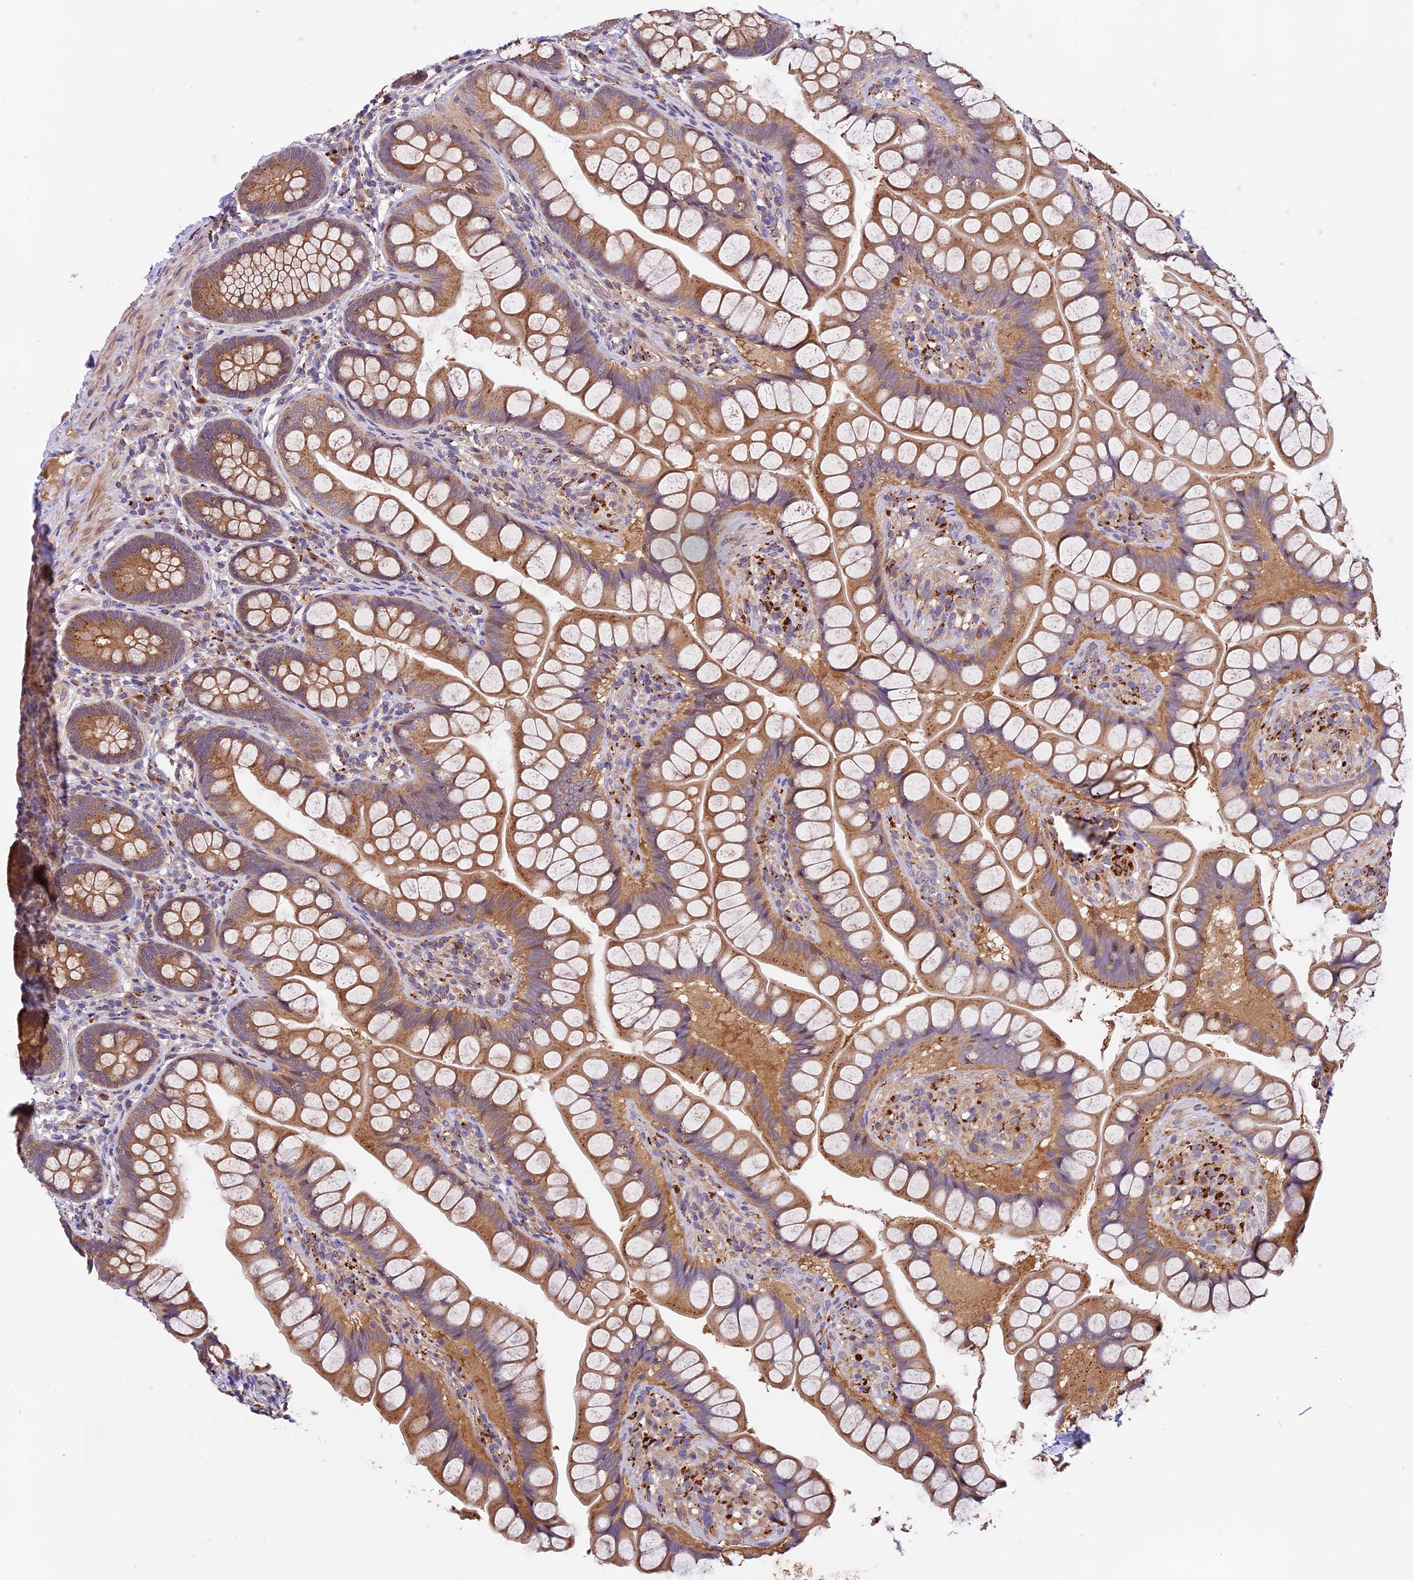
{"staining": {"intensity": "moderate", "quantity": ">75%", "location": "cytoplasmic/membranous"}, "tissue": "small intestine", "cell_type": "Glandular cells", "image_type": "normal", "snomed": [{"axis": "morphology", "description": "Normal tissue, NOS"}, {"axis": "topography", "description": "Small intestine"}], "caption": "Small intestine stained for a protein (brown) shows moderate cytoplasmic/membranous positive staining in approximately >75% of glandular cells.", "gene": "COPE", "patient": {"sex": "male", "age": 70}}